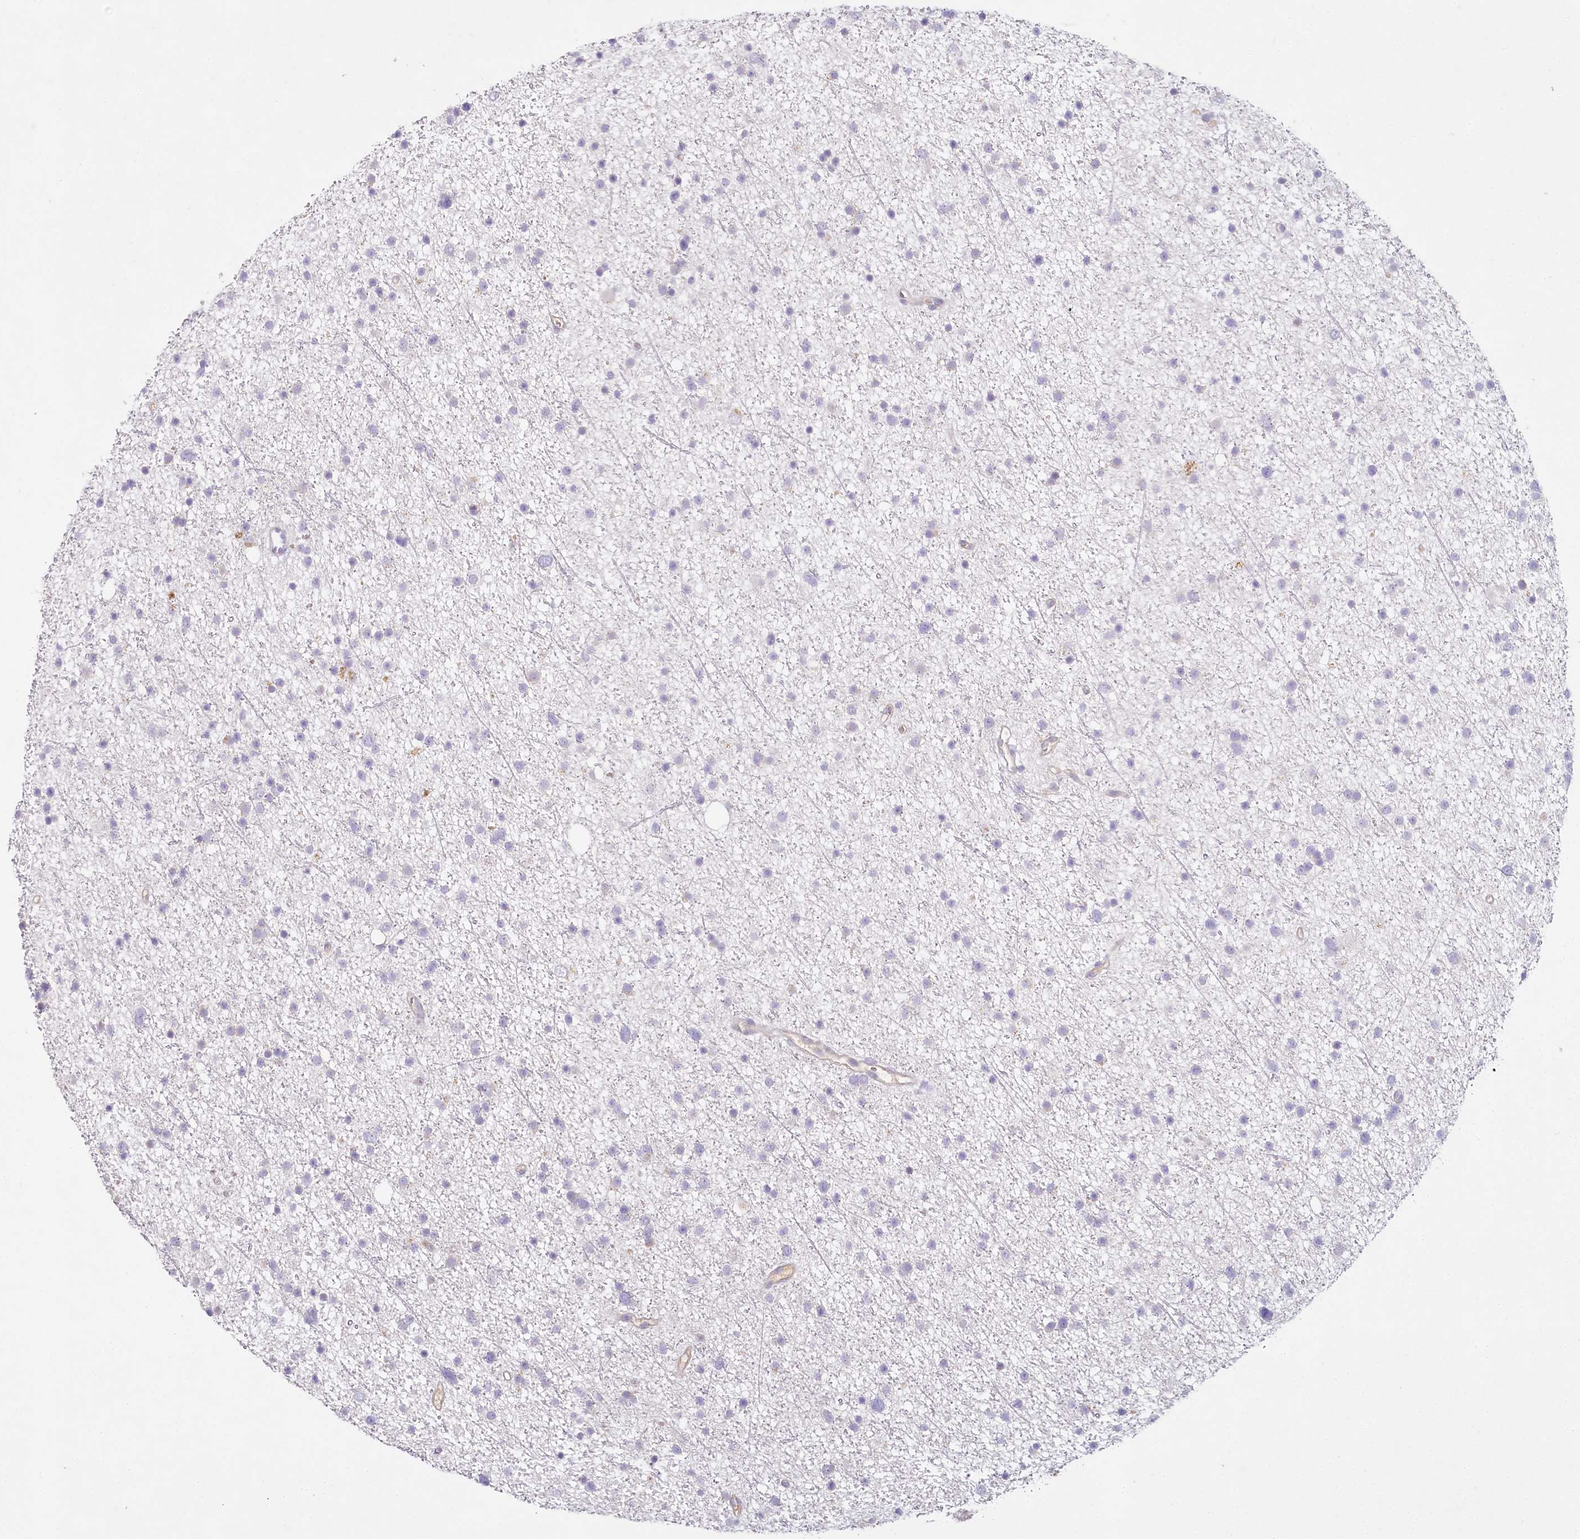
{"staining": {"intensity": "negative", "quantity": "none", "location": "none"}, "tissue": "glioma", "cell_type": "Tumor cells", "image_type": "cancer", "snomed": [{"axis": "morphology", "description": "Glioma, malignant, Low grade"}, {"axis": "topography", "description": "Cerebral cortex"}], "caption": "Immunohistochemistry (IHC) micrograph of neoplastic tissue: malignant glioma (low-grade) stained with DAB displays no significant protein expression in tumor cells.", "gene": "HPD", "patient": {"sex": "female", "age": 39}}